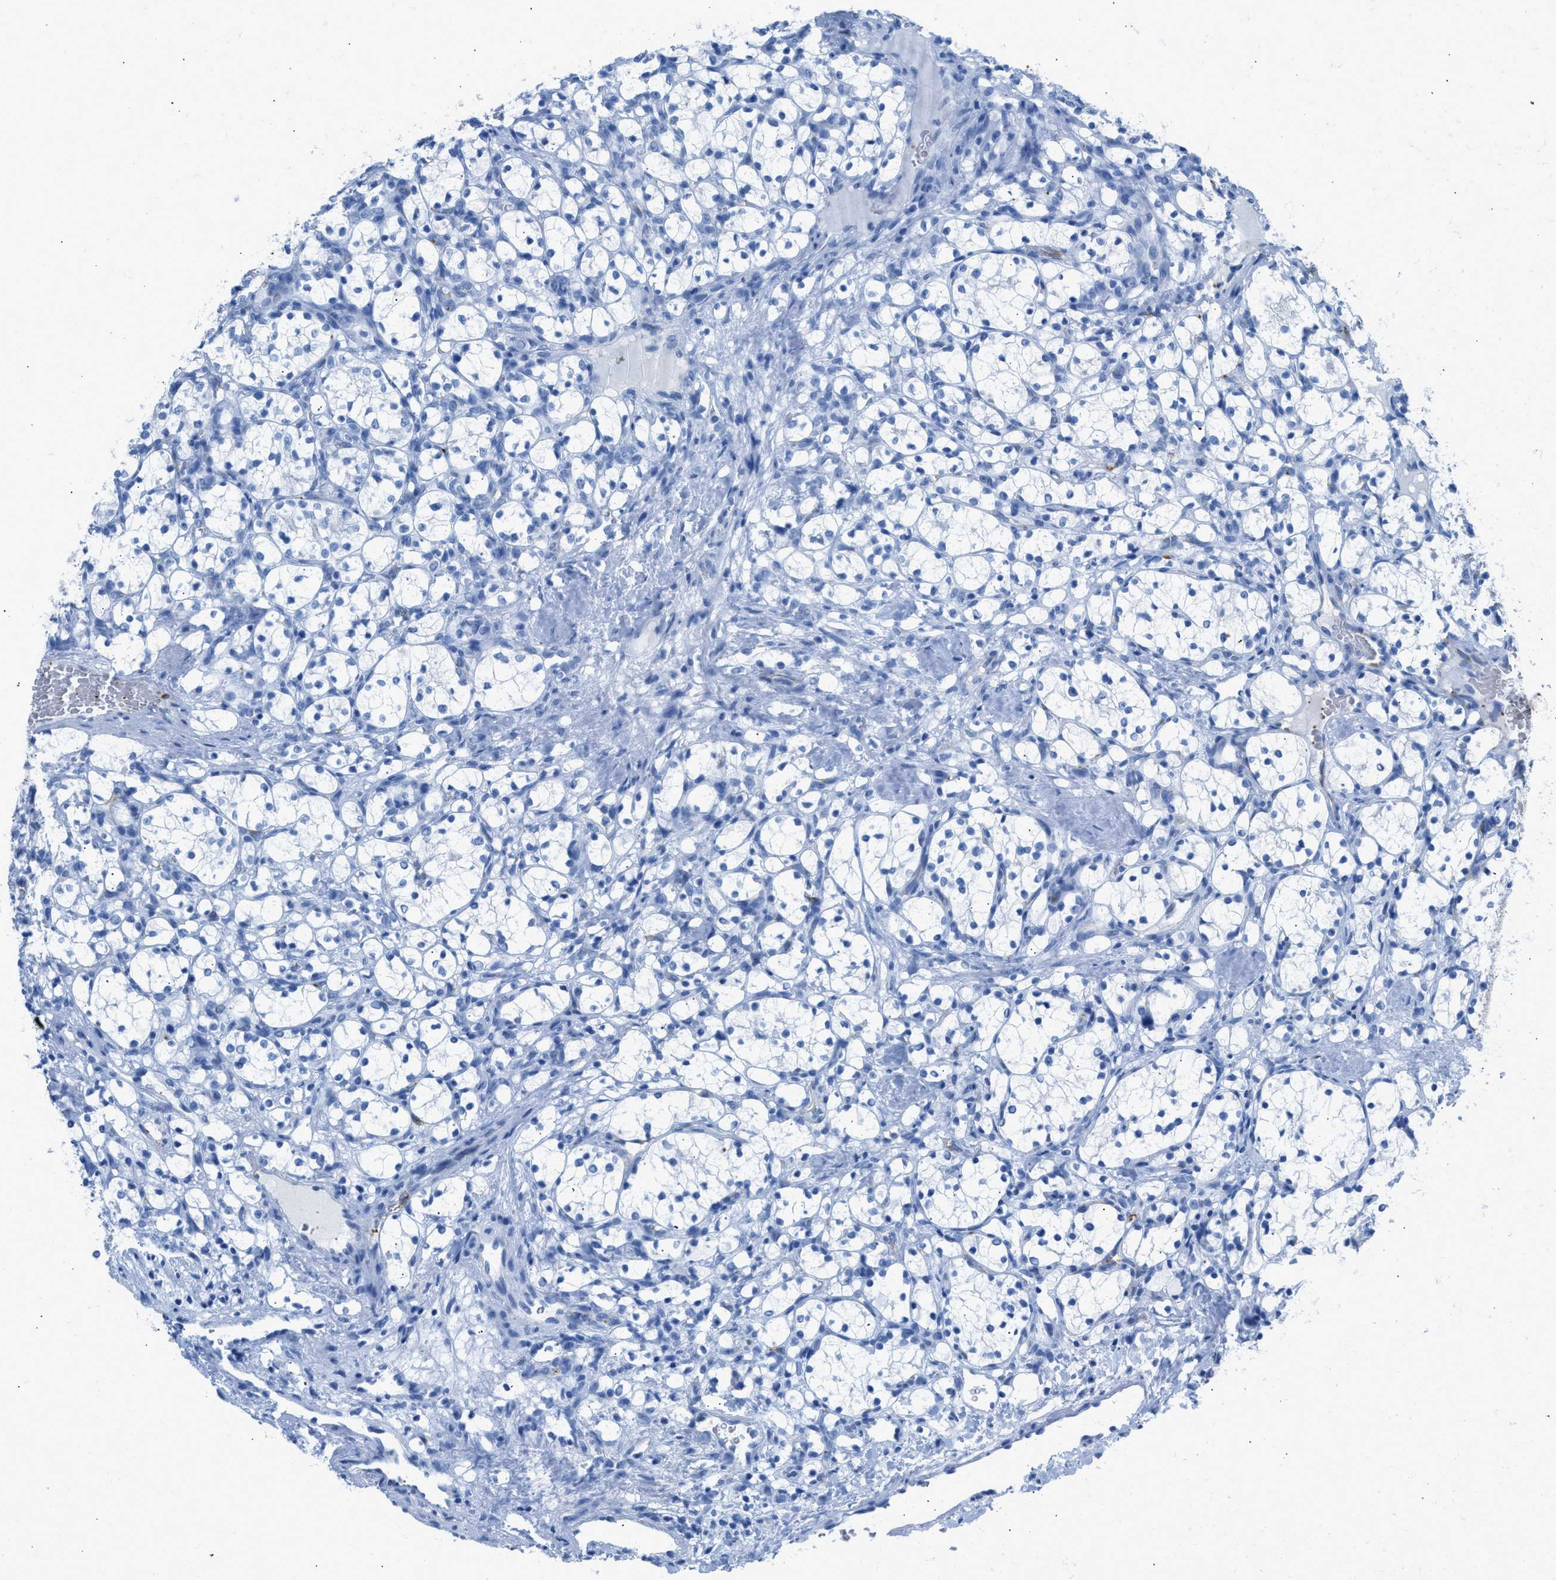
{"staining": {"intensity": "negative", "quantity": "none", "location": "none"}, "tissue": "renal cancer", "cell_type": "Tumor cells", "image_type": "cancer", "snomed": [{"axis": "morphology", "description": "Adenocarcinoma, NOS"}, {"axis": "topography", "description": "Kidney"}], "caption": "Image shows no significant protein staining in tumor cells of adenocarcinoma (renal).", "gene": "FAIM2", "patient": {"sex": "female", "age": 69}}